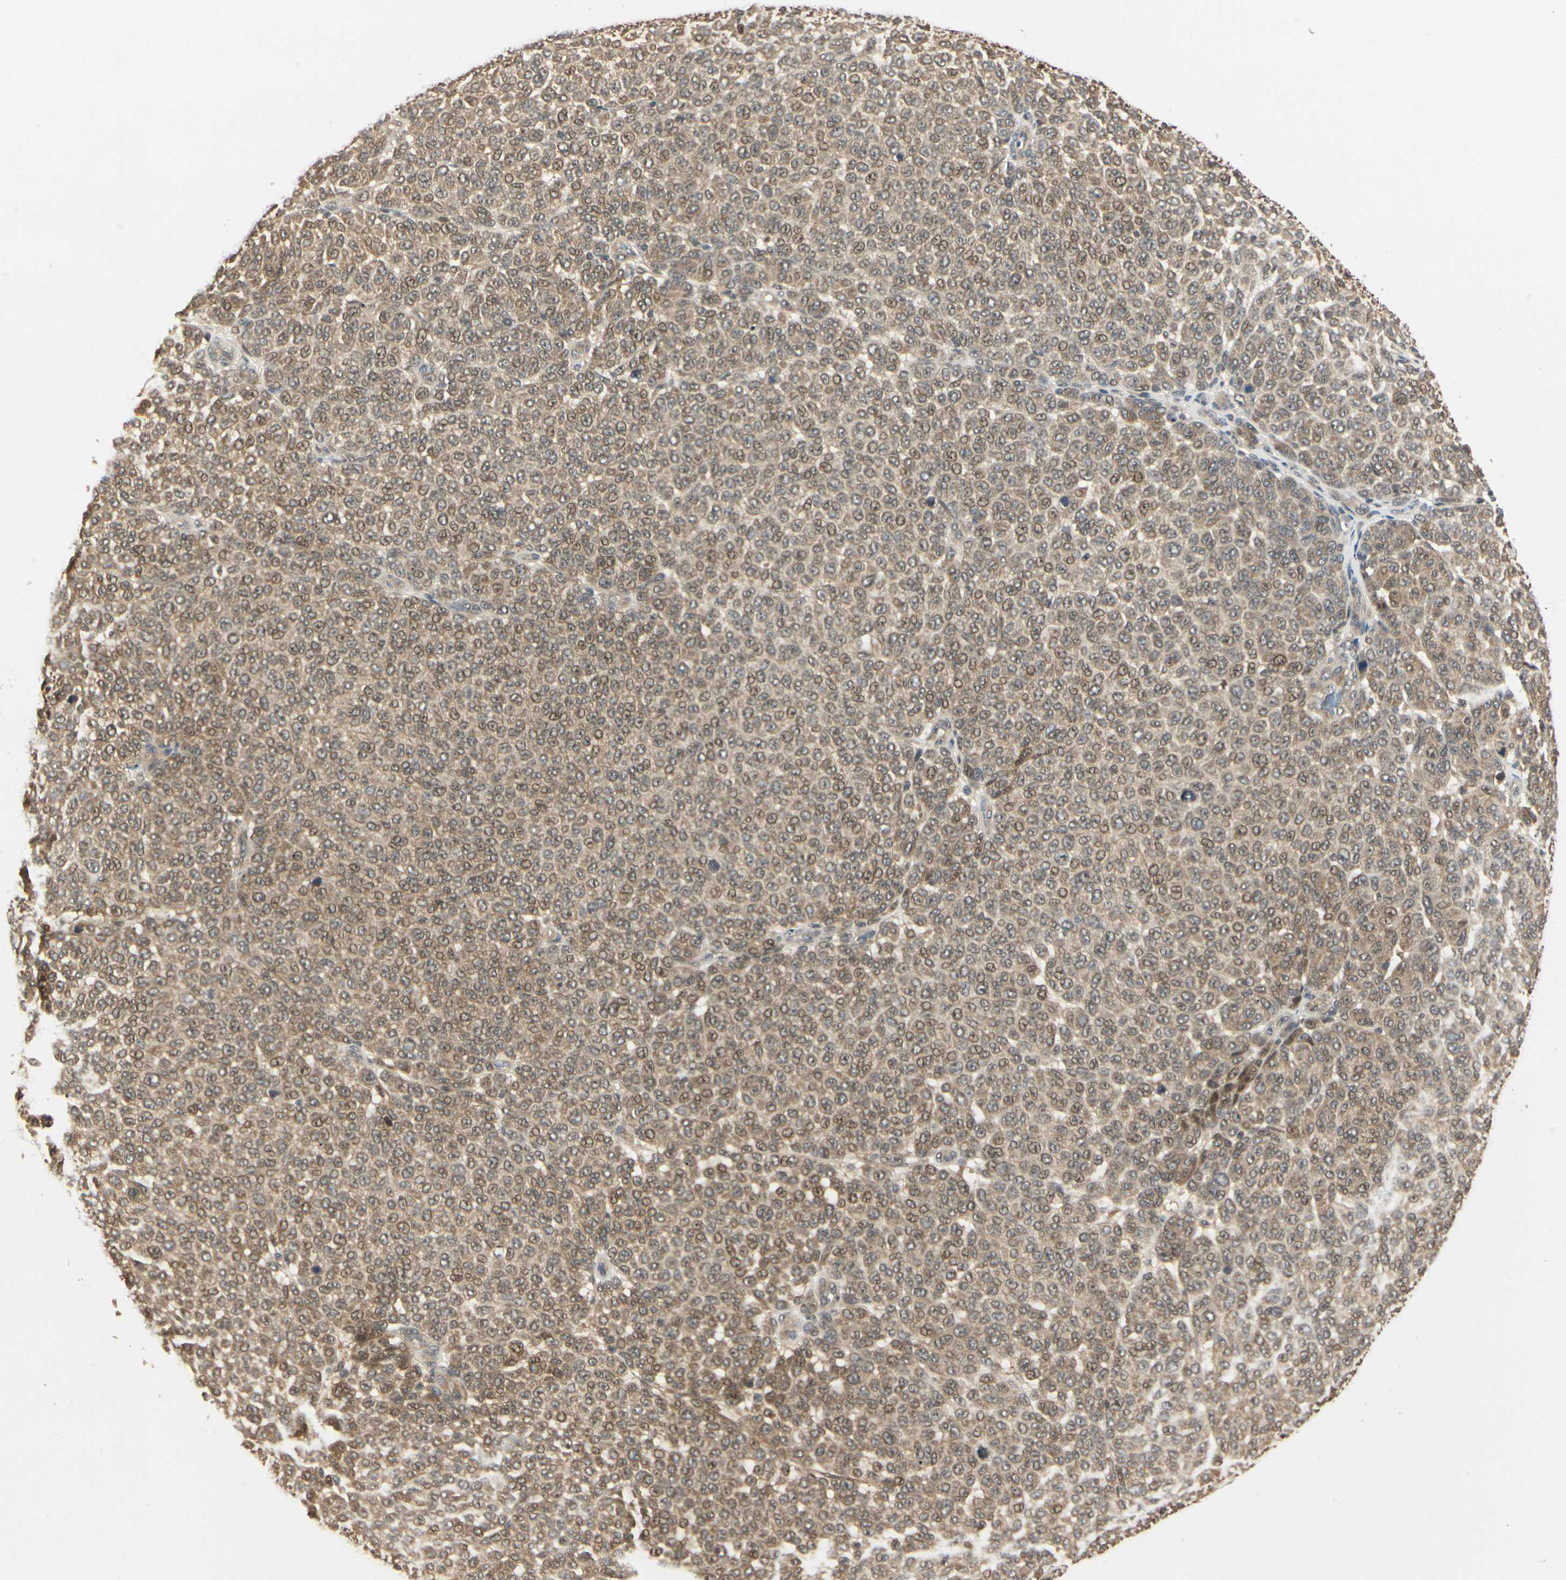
{"staining": {"intensity": "moderate", "quantity": ">75%", "location": "cytoplasmic/membranous,nuclear"}, "tissue": "melanoma", "cell_type": "Tumor cells", "image_type": "cancer", "snomed": [{"axis": "morphology", "description": "Malignant melanoma, NOS"}, {"axis": "topography", "description": "Skin"}], "caption": "Immunohistochemical staining of malignant melanoma demonstrates medium levels of moderate cytoplasmic/membranous and nuclear staining in approximately >75% of tumor cells. (DAB IHC, brown staining for protein, blue staining for nuclei).", "gene": "UBE2Z", "patient": {"sex": "male", "age": 59}}